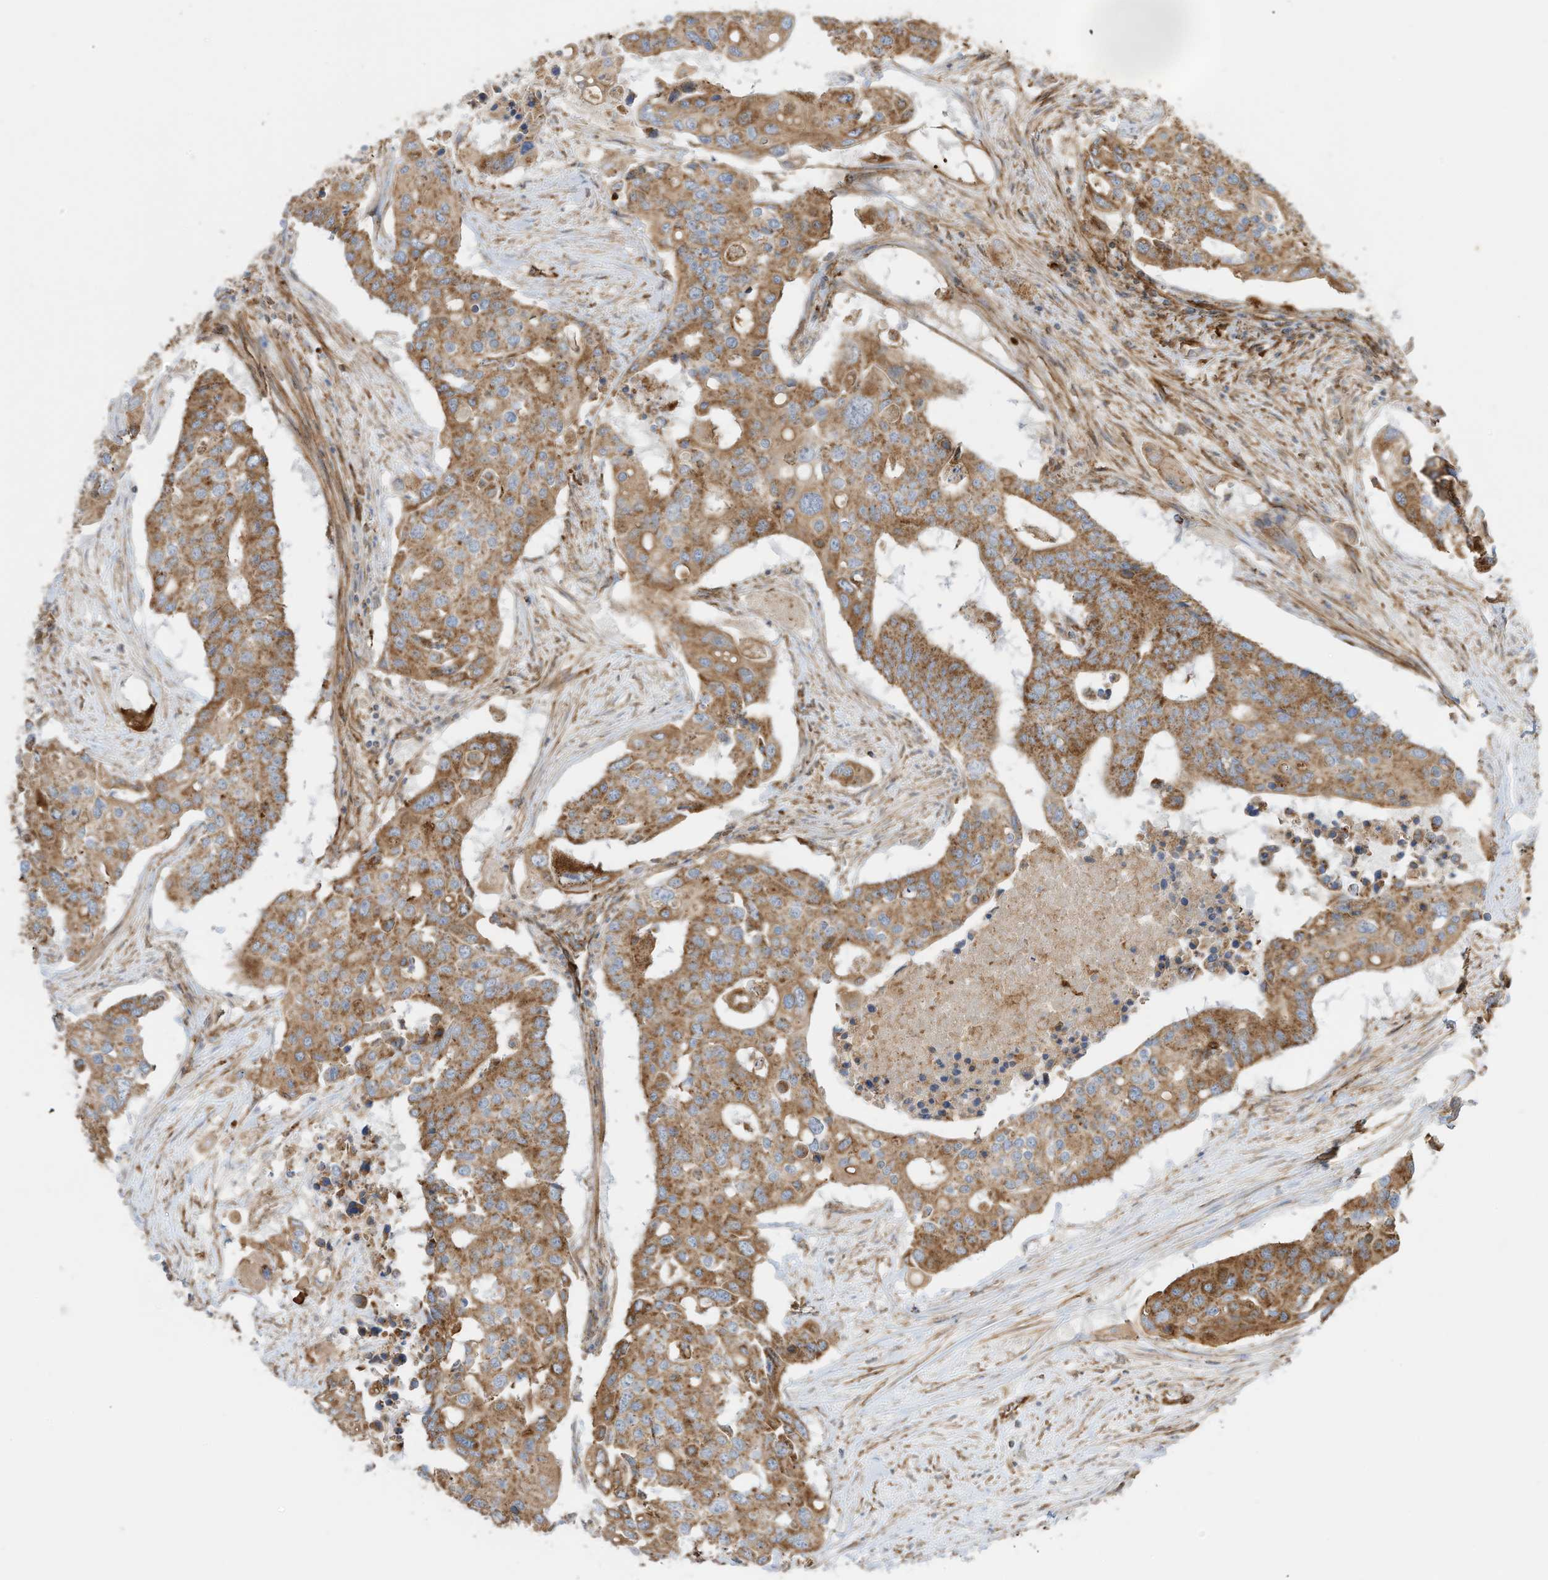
{"staining": {"intensity": "moderate", "quantity": ">75%", "location": "cytoplasmic/membranous"}, "tissue": "colorectal cancer", "cell_type": "Tumor cells", "image_type": "cancer", "snomed": [{"axis": "morphology", "description": "Adenocarcinoma, NOS"}, {"axis": "topography", "description": "Colon"}], "caption": "Protein expression by IHC displays moderate cytoplasmic/membranous expression in about >75% of tumor cells in colorectal adenocarcinoma. (DAB (3,3'-diaminobenzidine) IHC, brown staining for protein, blue staining for nuclei).", "gene": "ABCB7", "patient": {"sex": "male", "age": 77}}